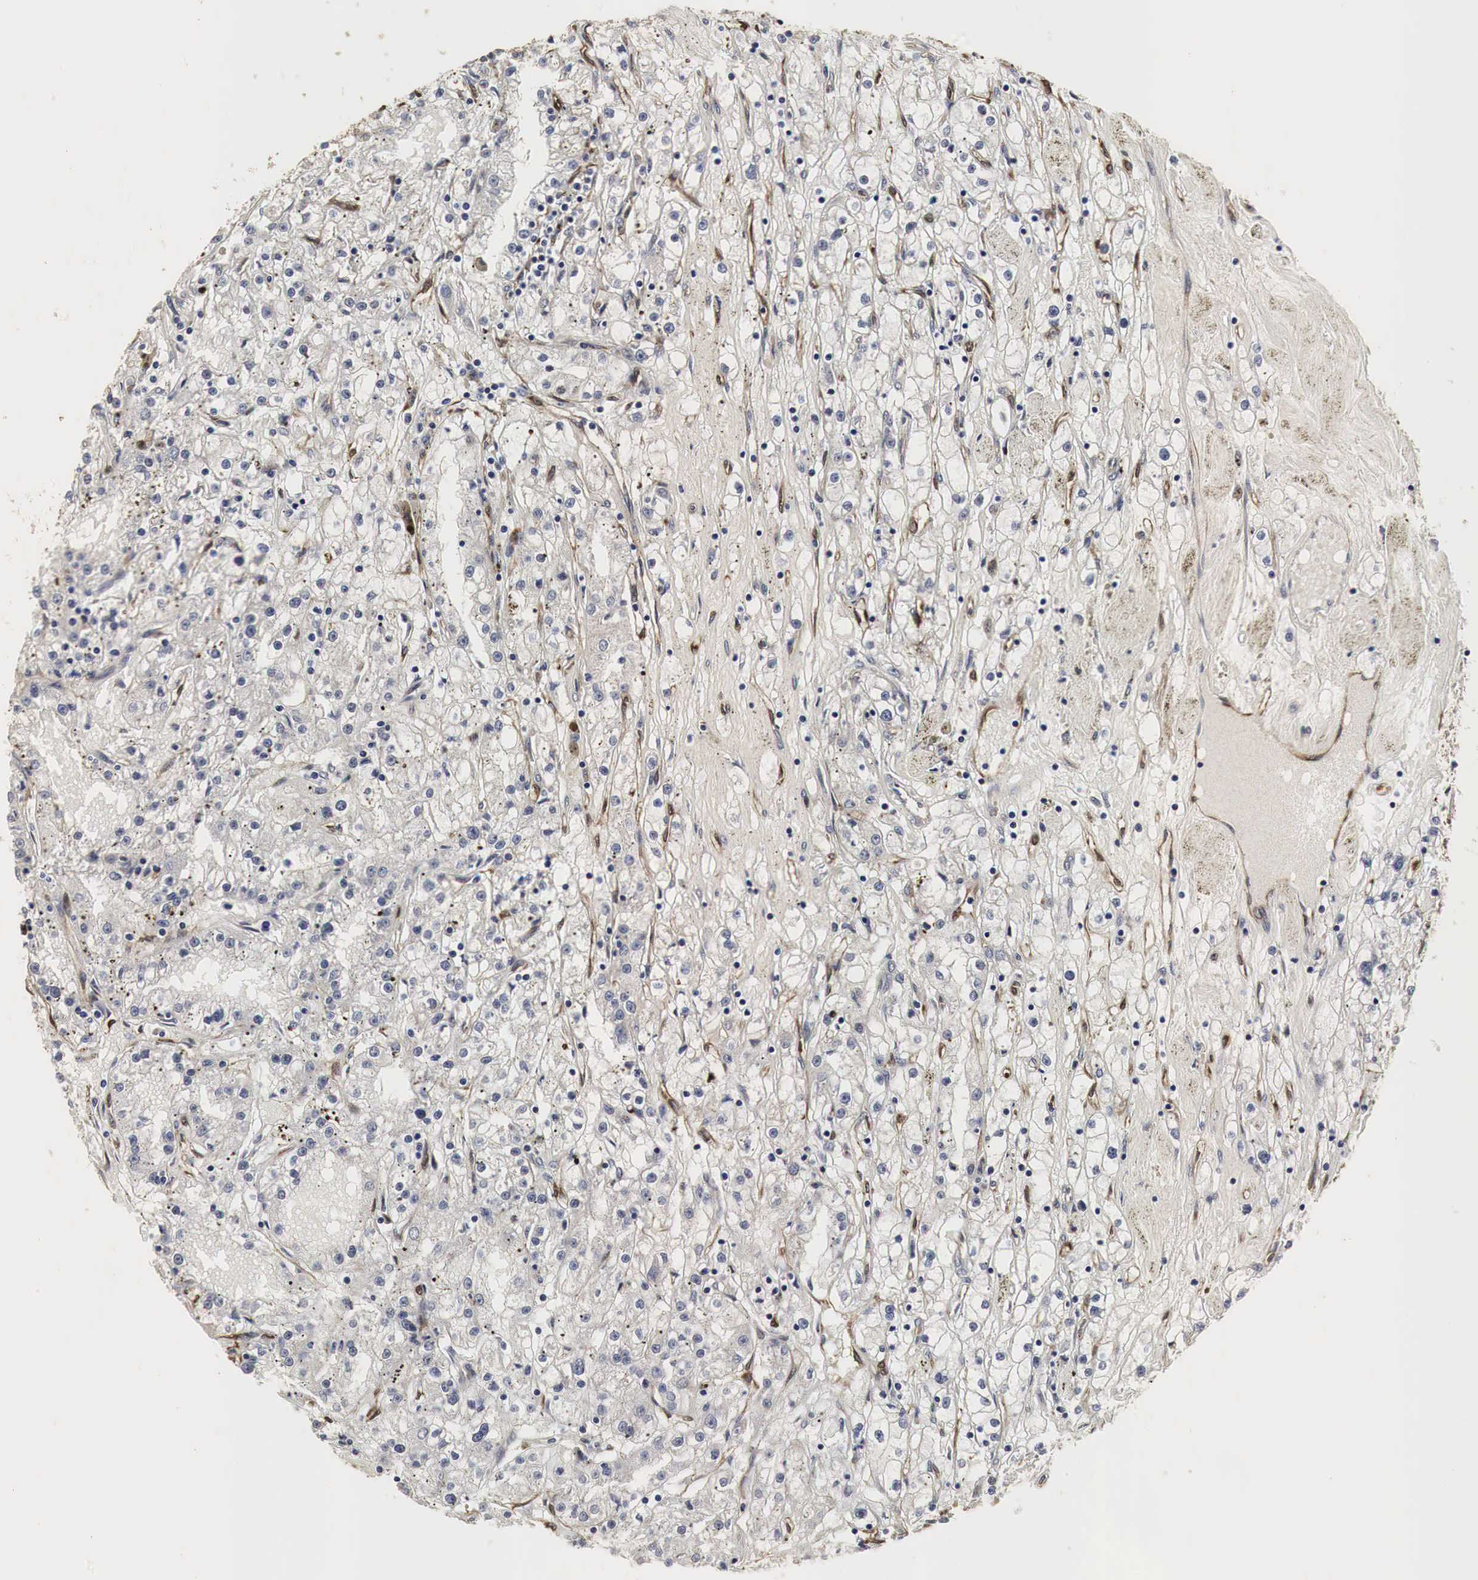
{"staining": {"intensity": "weak", "quantity": "25%-75%", "location": "cytoplasmic/membranous"}, "tissue": "renal cancer", "cell_type": "Tumor cells", "image_type": "cancer", "snomed": [{"axis": "morphology", "description": "Adenocarcinoma, NOS"}, {"axis": "topography", "description": "Kidney"}], "caption": "About 25%-75% of tumor cells in renal cancer (adenocarcinoma) reveal weak cytoplasmic/membranous protein expression as visualized by brown immunohistochemical staining.", "gene": "SPIN1", "patient": {"sex": "male", "age": 56}}